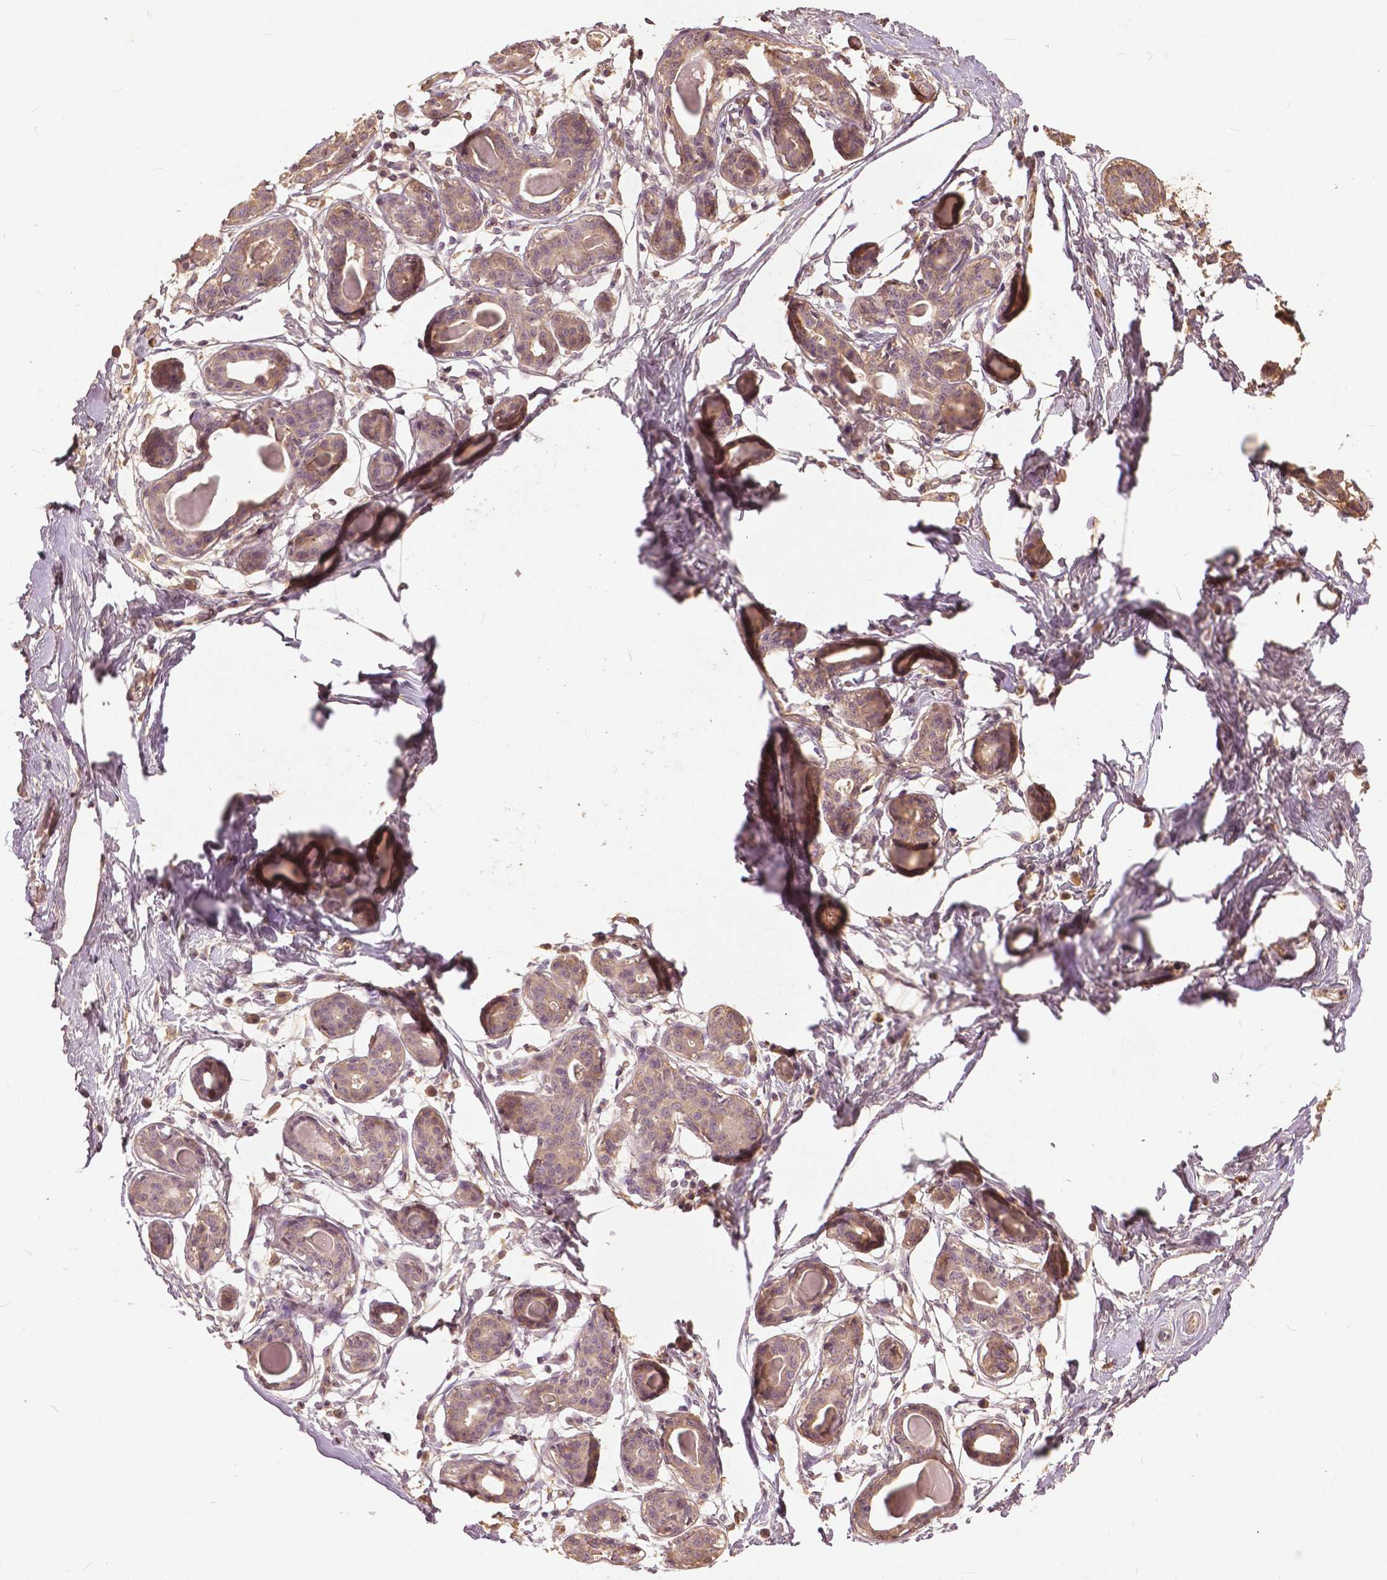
{"staining": {"intensity": "weak", "quantity": ">75%", "location": "cytoplasmic/membranous,nuclear"}, "tissue": "breast", "cell_type": "Adipocytes", "image_type": "normal", "snomed": [{"axis": "morphology", "description": "Normal tissue, NOS"}, {"axis": "topography", "description": "Breast"}], "caption": "Brown immunohistochemical staining in benign human breast shows weak cytoplasmic/membranous,nuclear positivity in approximately >75% of adipocytes.", "gene": "ANGPTL4", "patient": {"sex": "female", "age": 45}}